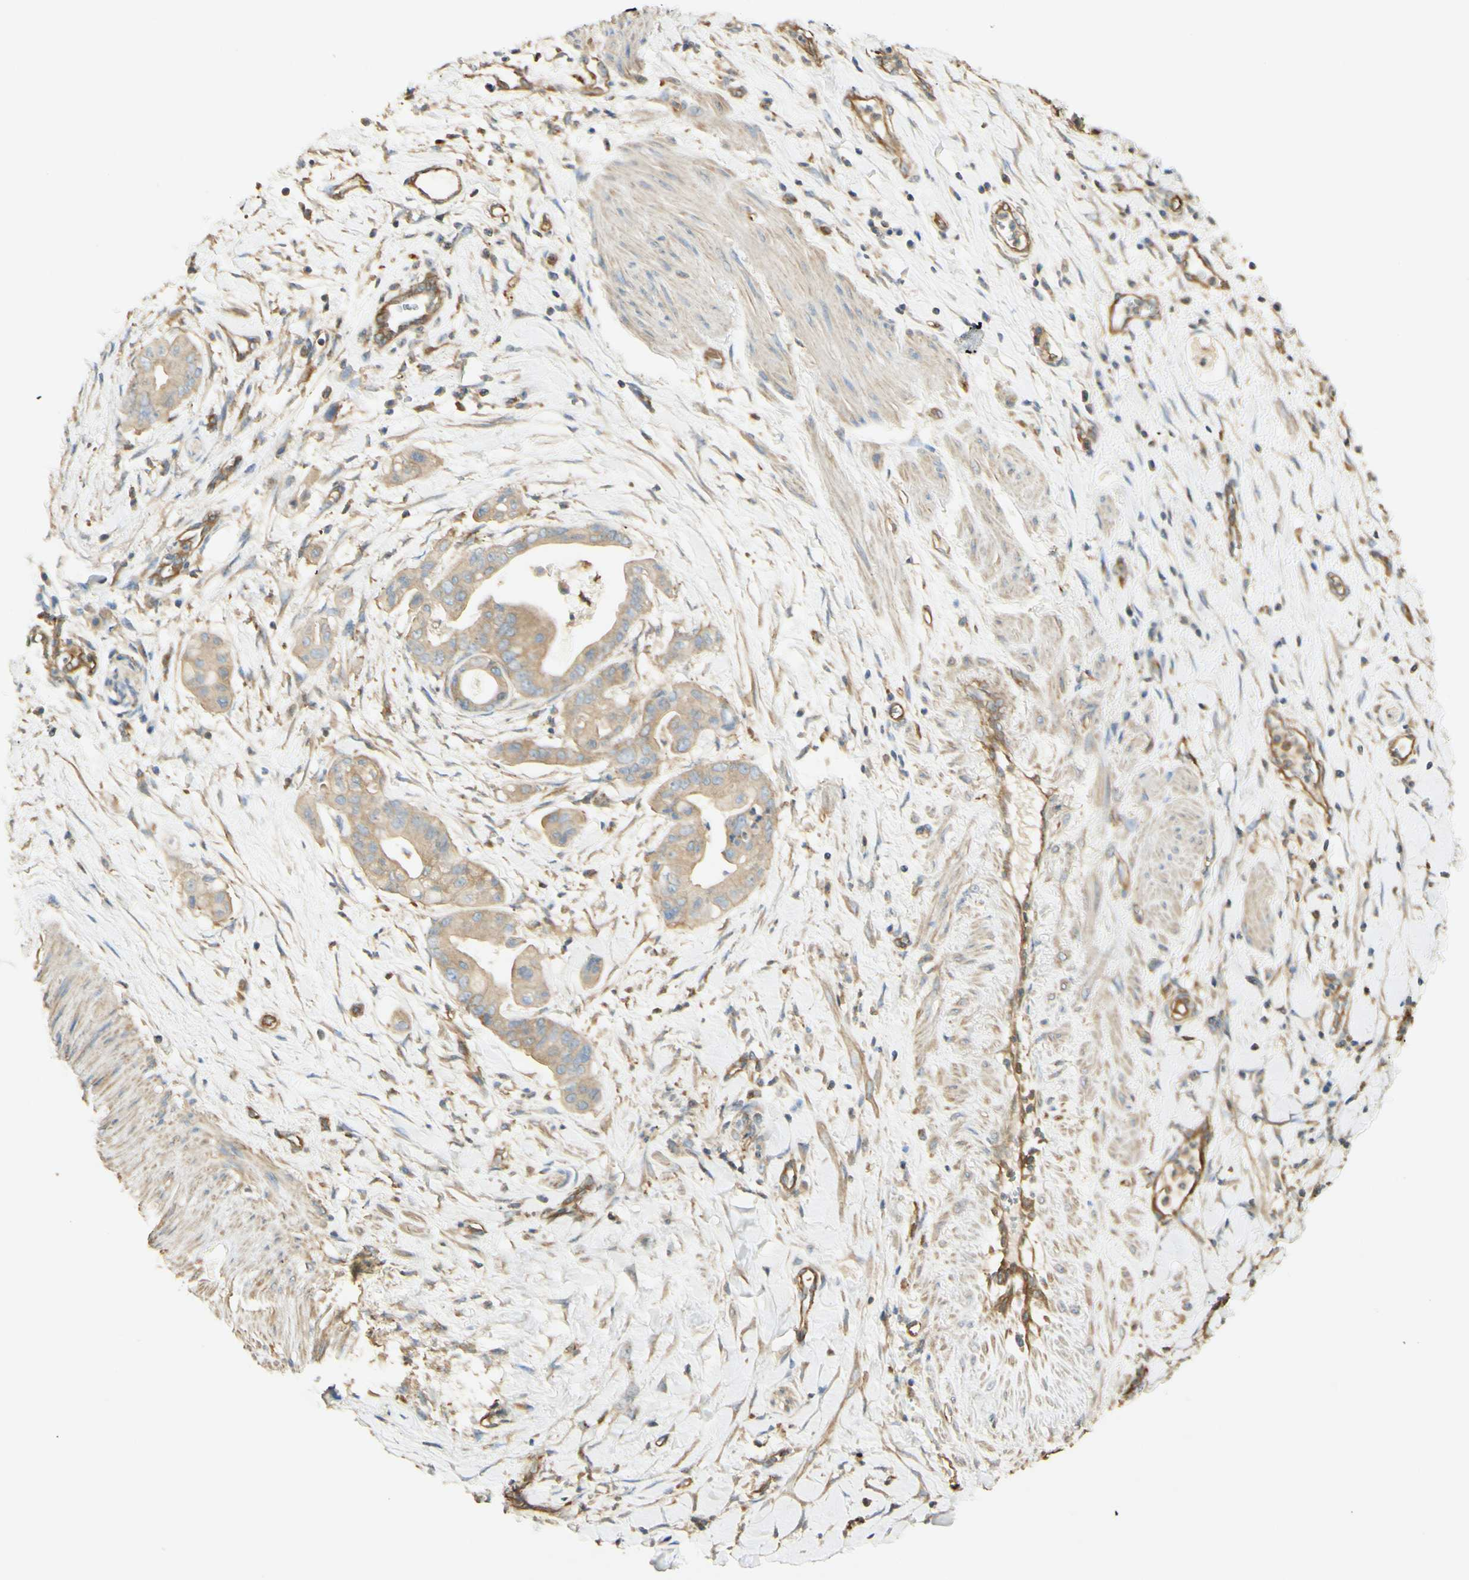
{"staining": {"intensity": "moderate", "quantity": ">75%", "location": "cytoplasmic/membranous"}, "tissue": "pancreatic cancer", "cell_type": "Tumor cells", "image_type": "cancer", "snomed": [{"axis": "morphology", "description": "Adenocarcinoma, NOS"}, {"axis": "topography", "description": "Pancreas"}], "caption": "The histopathology image displays immunohistochemical staining of pancreatic adenocarcinoma. There is moderate cytoplasmic/membranous expression is seen in about >75% of tumor cells.", "gene": "IKBKG", "patient": {"sex": "female", "age": 75}}